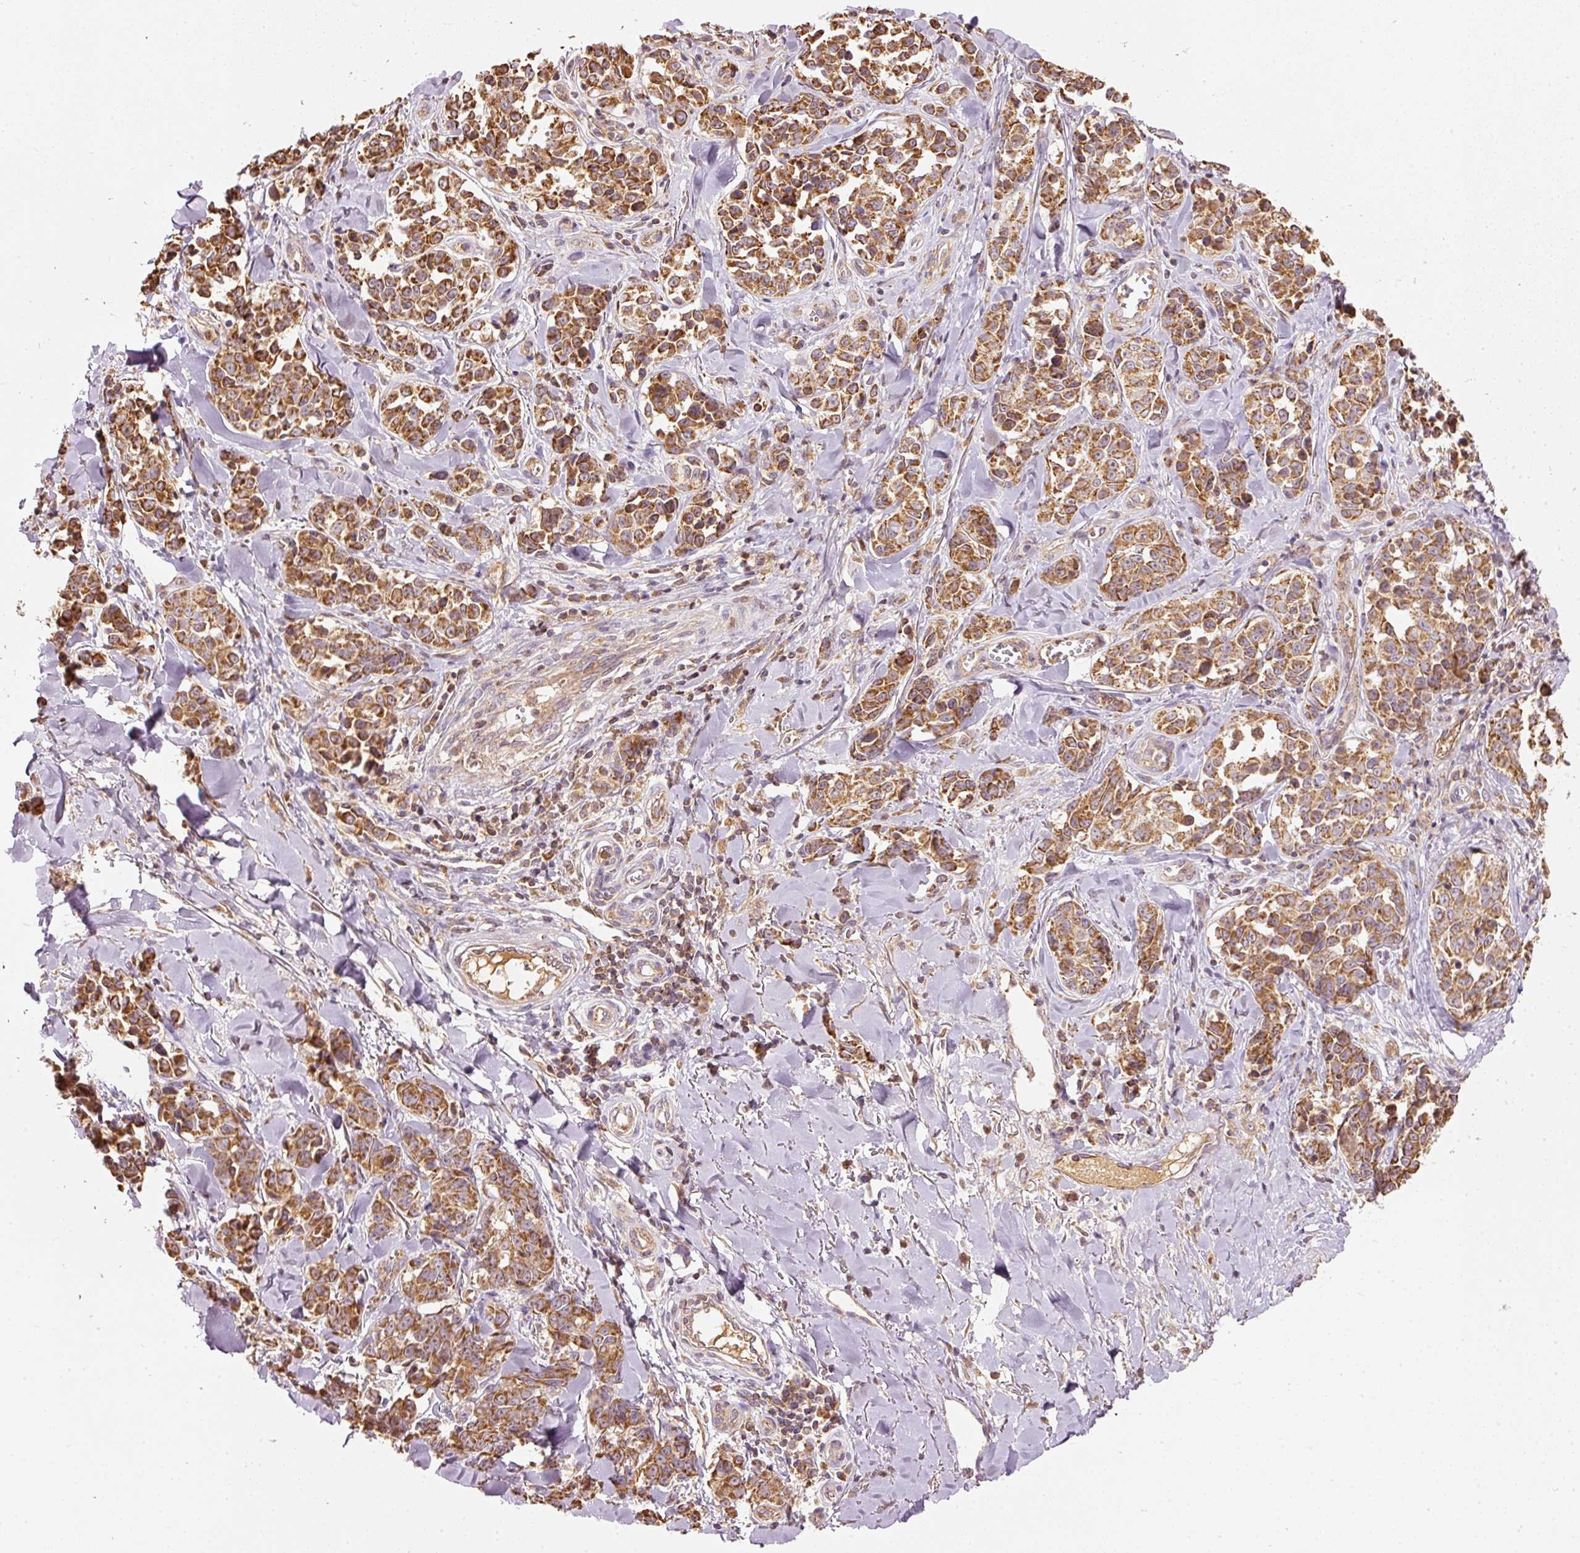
{"staining": {"intensity": "moderate", "quantity": ">75%", "location": "cytoplasmic/membranous"}, "tissue": "melanoma", "cell_type": "Tumor cells", "image_type": "cancer", "snomed": [{"axis": "morphology", "description": "Malignant melanoma, NOS"}, {"axis": "topography", "description": "Skin"}], "caption": "Melanoma stained with DAB immunohistochemistry exhibits medium levels of moderate cytoplasmic/membranous expression in approximately >75% of tumor cells.", "gene": "PSENEN", "patient": {"sex": "female", "age": 64}}